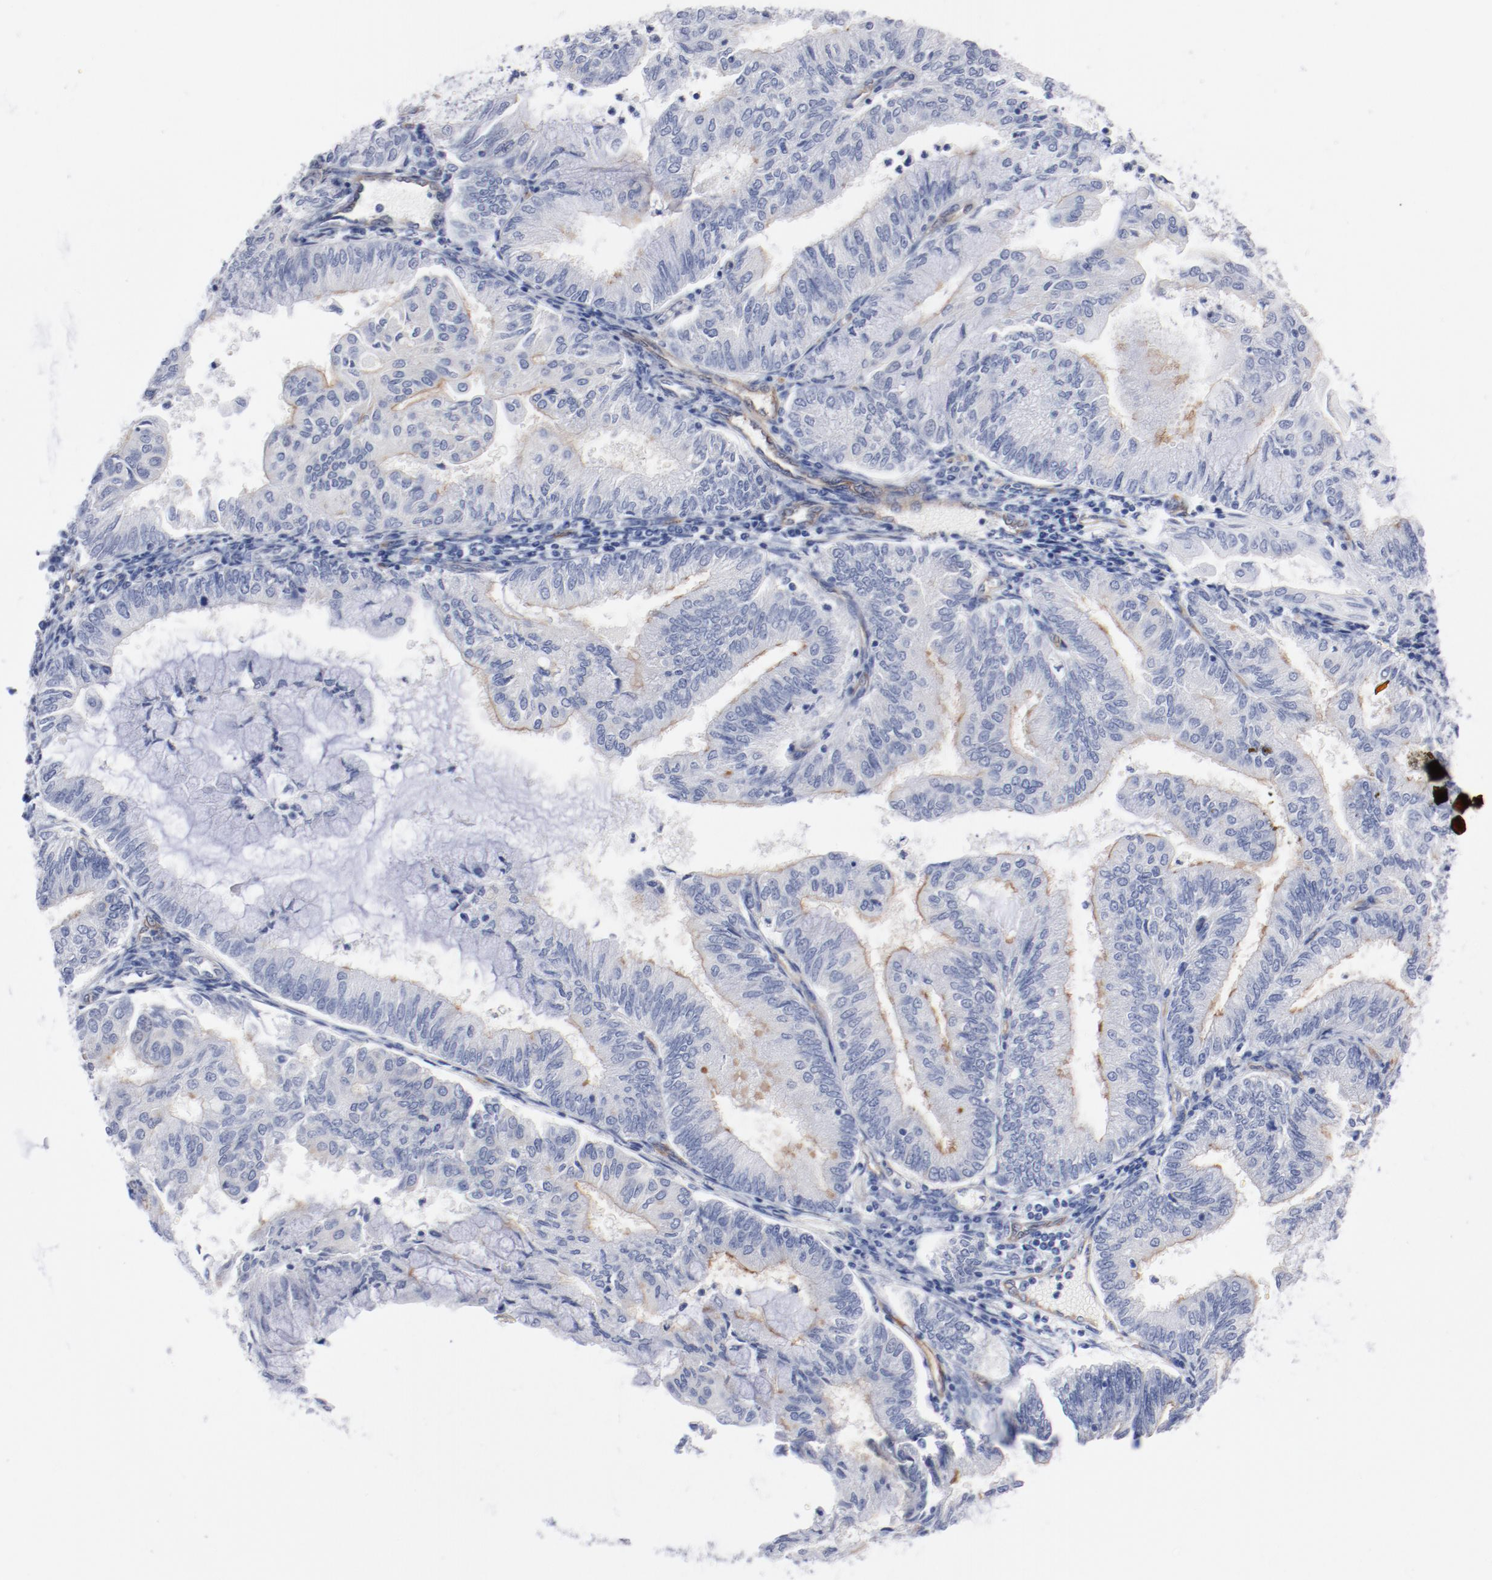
{"staining": {"intensity": "moderate", "quantity": "25%-75%", "location": "cytoplasmic/membranous"}, "tissue": "endometrial cancer", "cell_type": "Tumor cells", "image_type": "cancer", "snomed": [{"axis": "morphology", "description": "Adenocarcinoma, NOS"}, {"axis": "topography", "description": "Endometrium"}], "caption": "Protein analysis of endometrial cancer tissue displays moderate cytoplasmic/membranous positivity in approximately 25%-75% of tumor cells.", "gene": "SHANK3", "patient": {"sex": "female", "age": 59}}